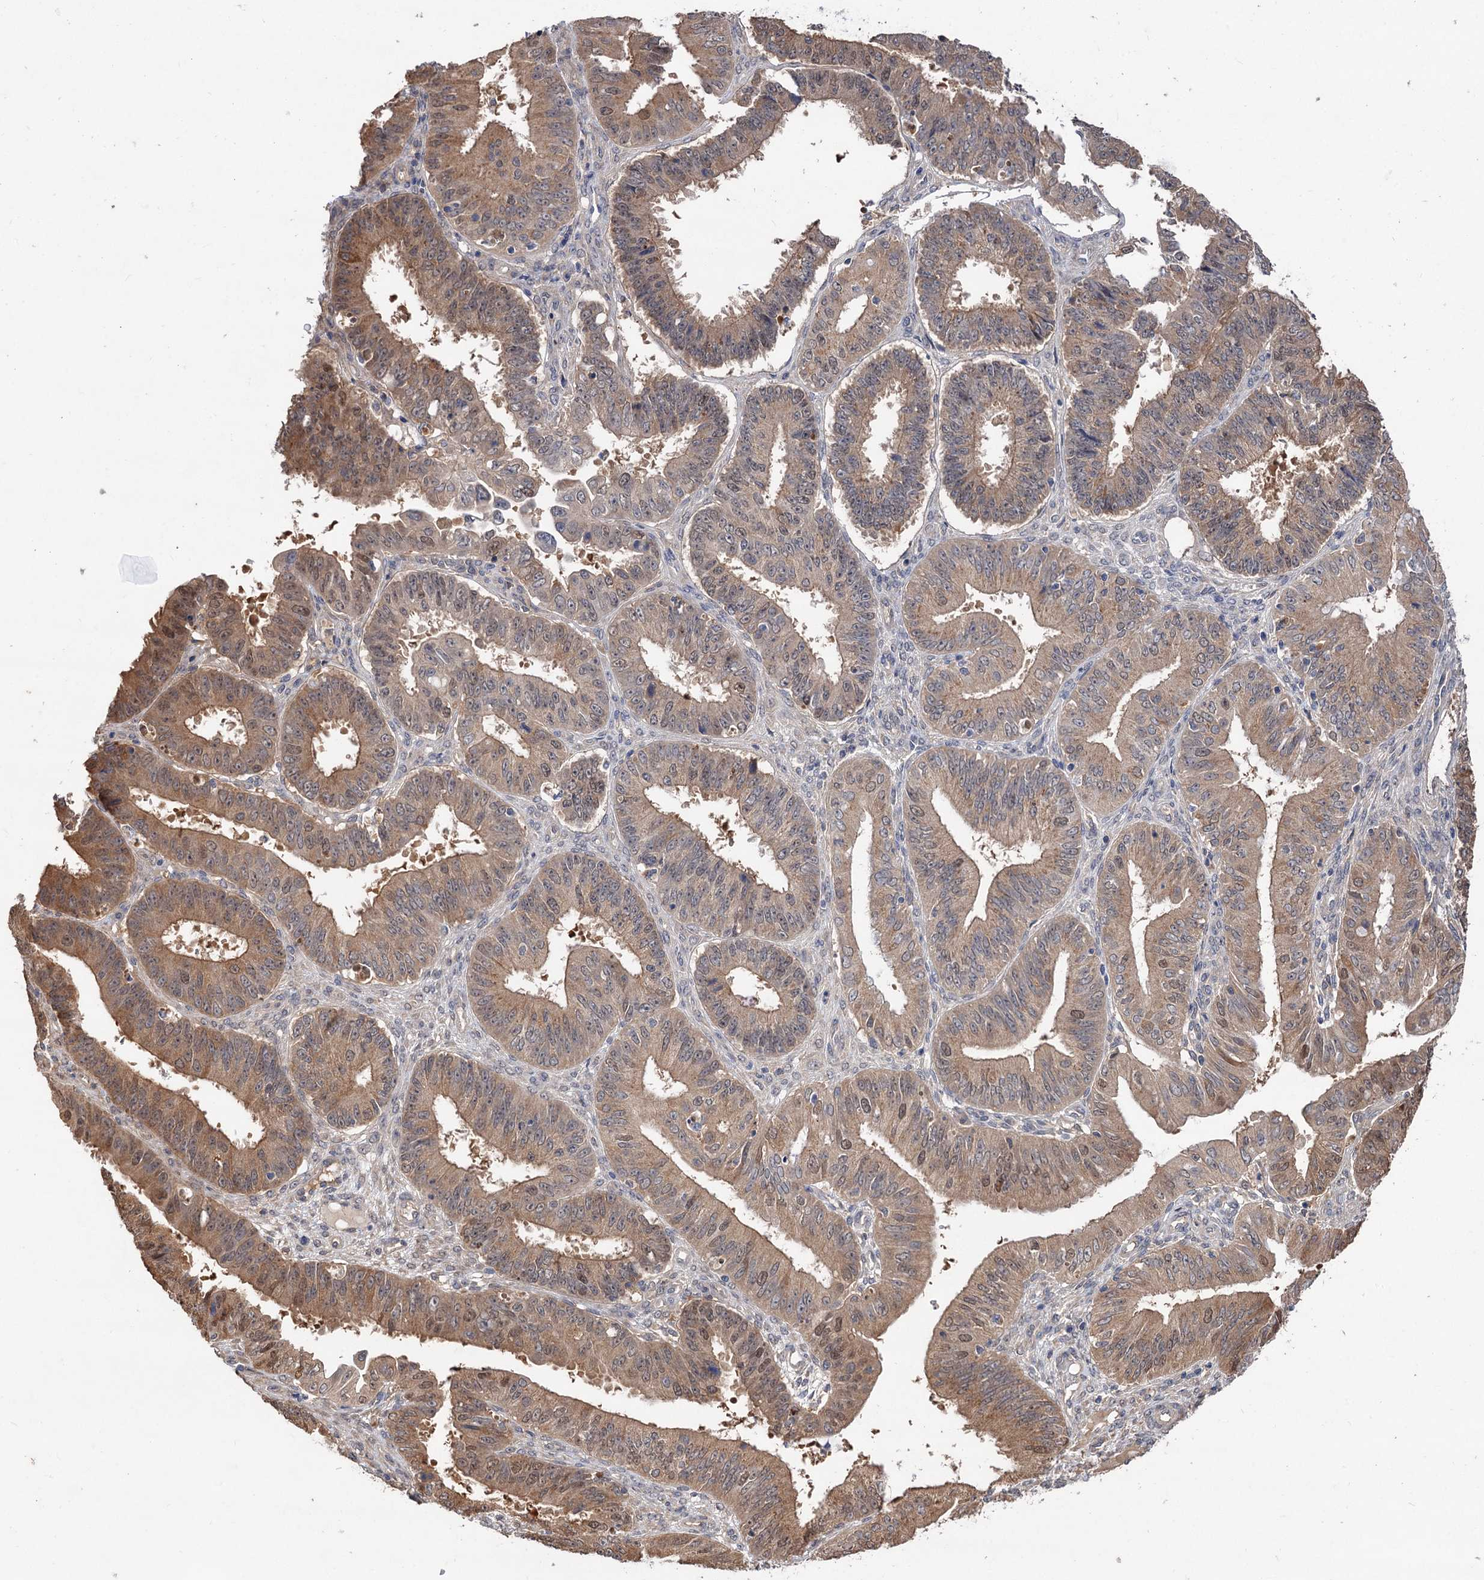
{"staining": {"intensity": "moderate", "quantity": ">75%", "location": "cytoplasmic/membranous,nuclear"}, "tissue": "ovarian cancer", "cell_type": "Tumor cells", "image_type": "cancer", "snomed": [{"axis": "morphology", "description": "Carcinoma, endometroid"}, {"axis": "topography", "description": "Appendix"}, {"axis": "topography", "description": "Ovary"}], "caption": "Moderate cytoplasmic/membranous and nuclear expression for a protein is present in approximately >75% of tumor cells of endometroid carcinoma (ovarian) using IHC.", "gene": "NUDCD2", "patient": {"sex": "female", "age": 42}}